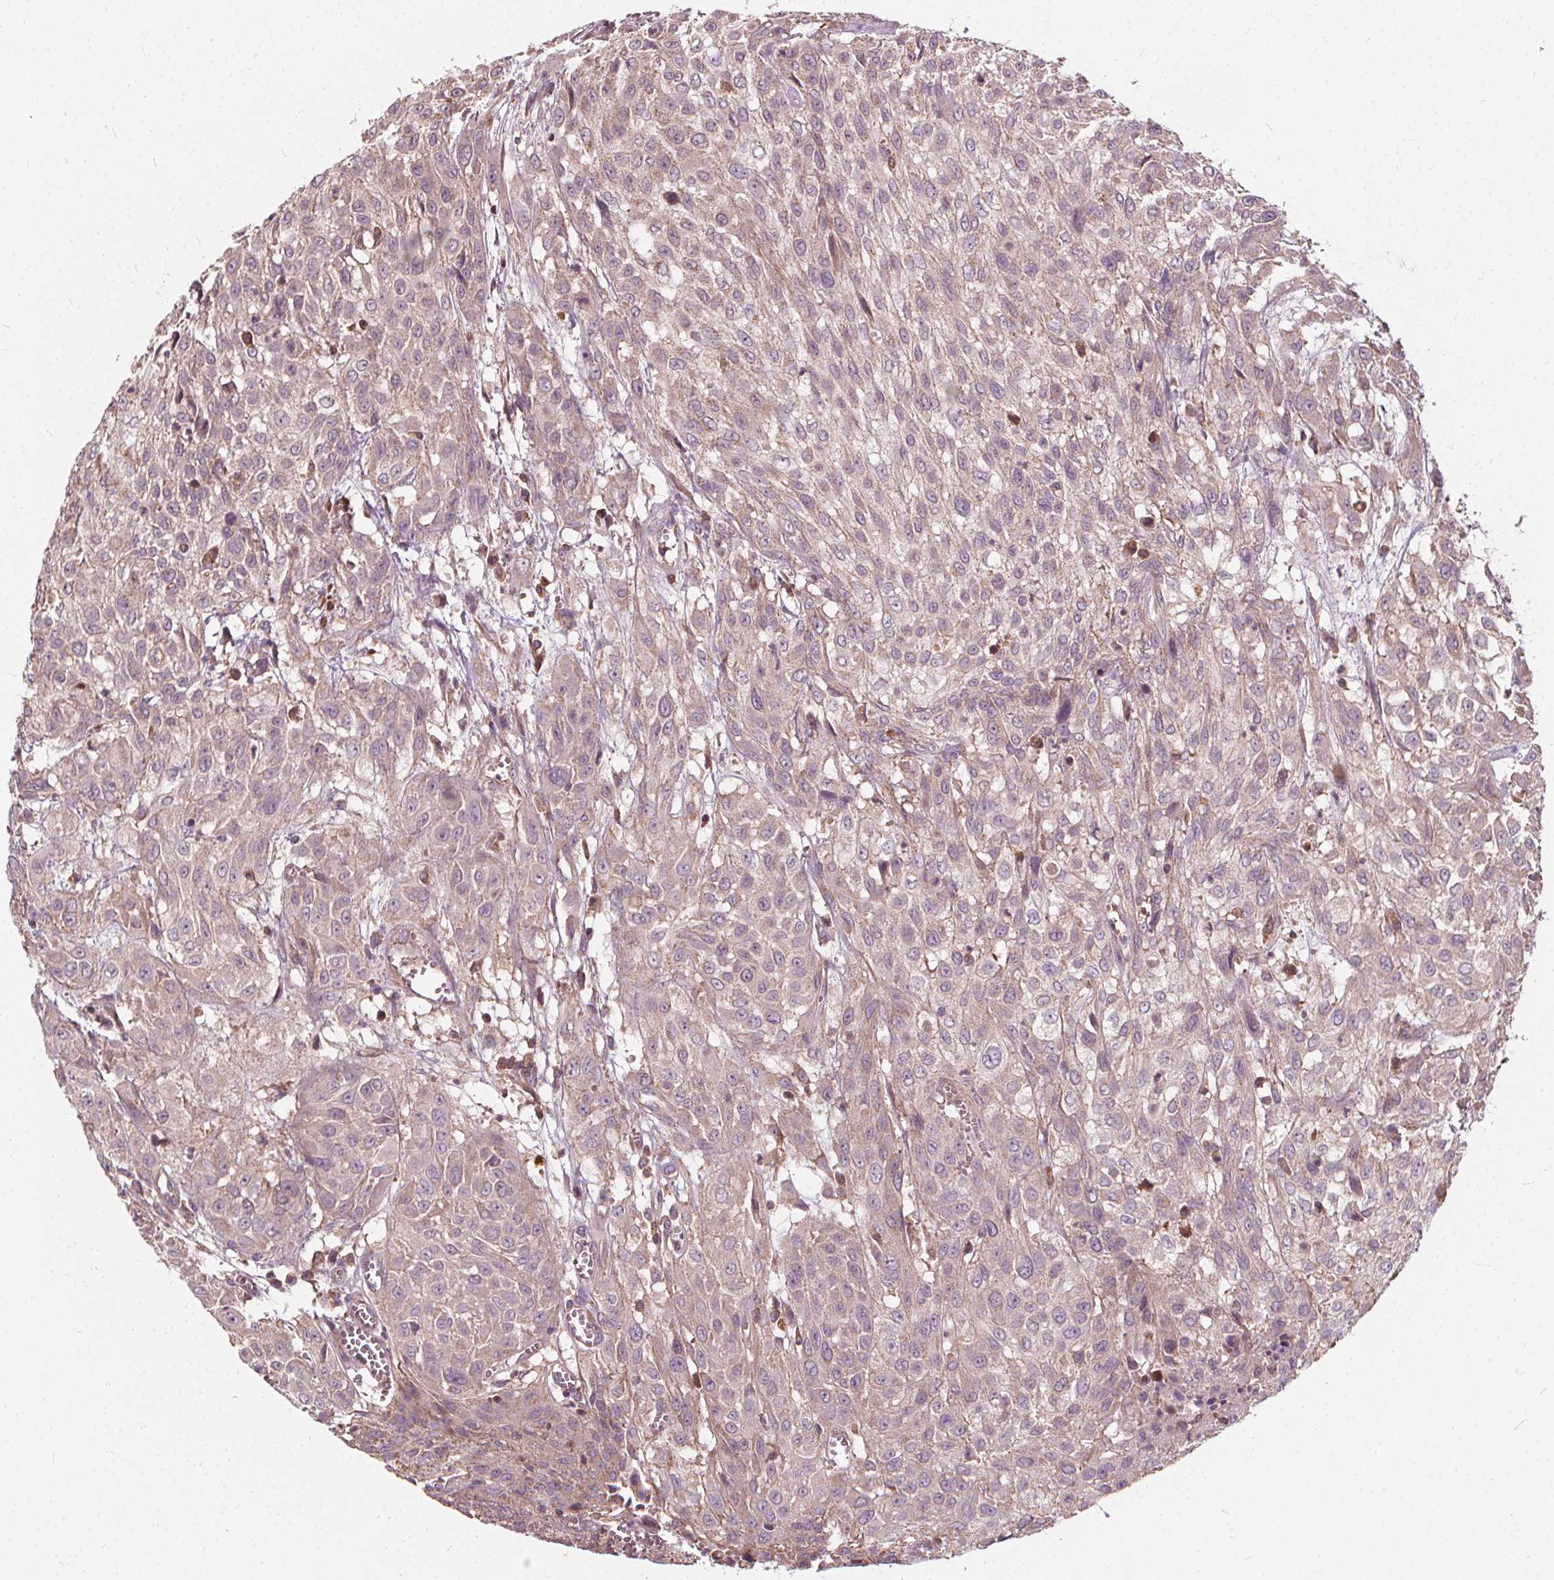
{"staining": {"intensity": "weak", "quantity": "25%-75%", "location": "cytoplasmic/membranous"}, "tissue": "urothelial cancer", "cell_type": "Tumor cells", "image_type": "cancer", "snomed": [{"axis": "morphology", "description": "Urothelial carcinoma, High grade"}, {"axis": "topography", "description": "Urinary bladder"}], "caption": "An image of human urothelial cancer stained for a protein demonstrates weak cytoplasmic/membranous brown staining in tumor cells. Using DAB (3,3'-diaminobenzidine) (brown) and hematoxylin (blue) stains, captured at high magnification using brightfield microscopy.", "gene": "ORAI2", "patient": {"sex": "male", "age": 57}}